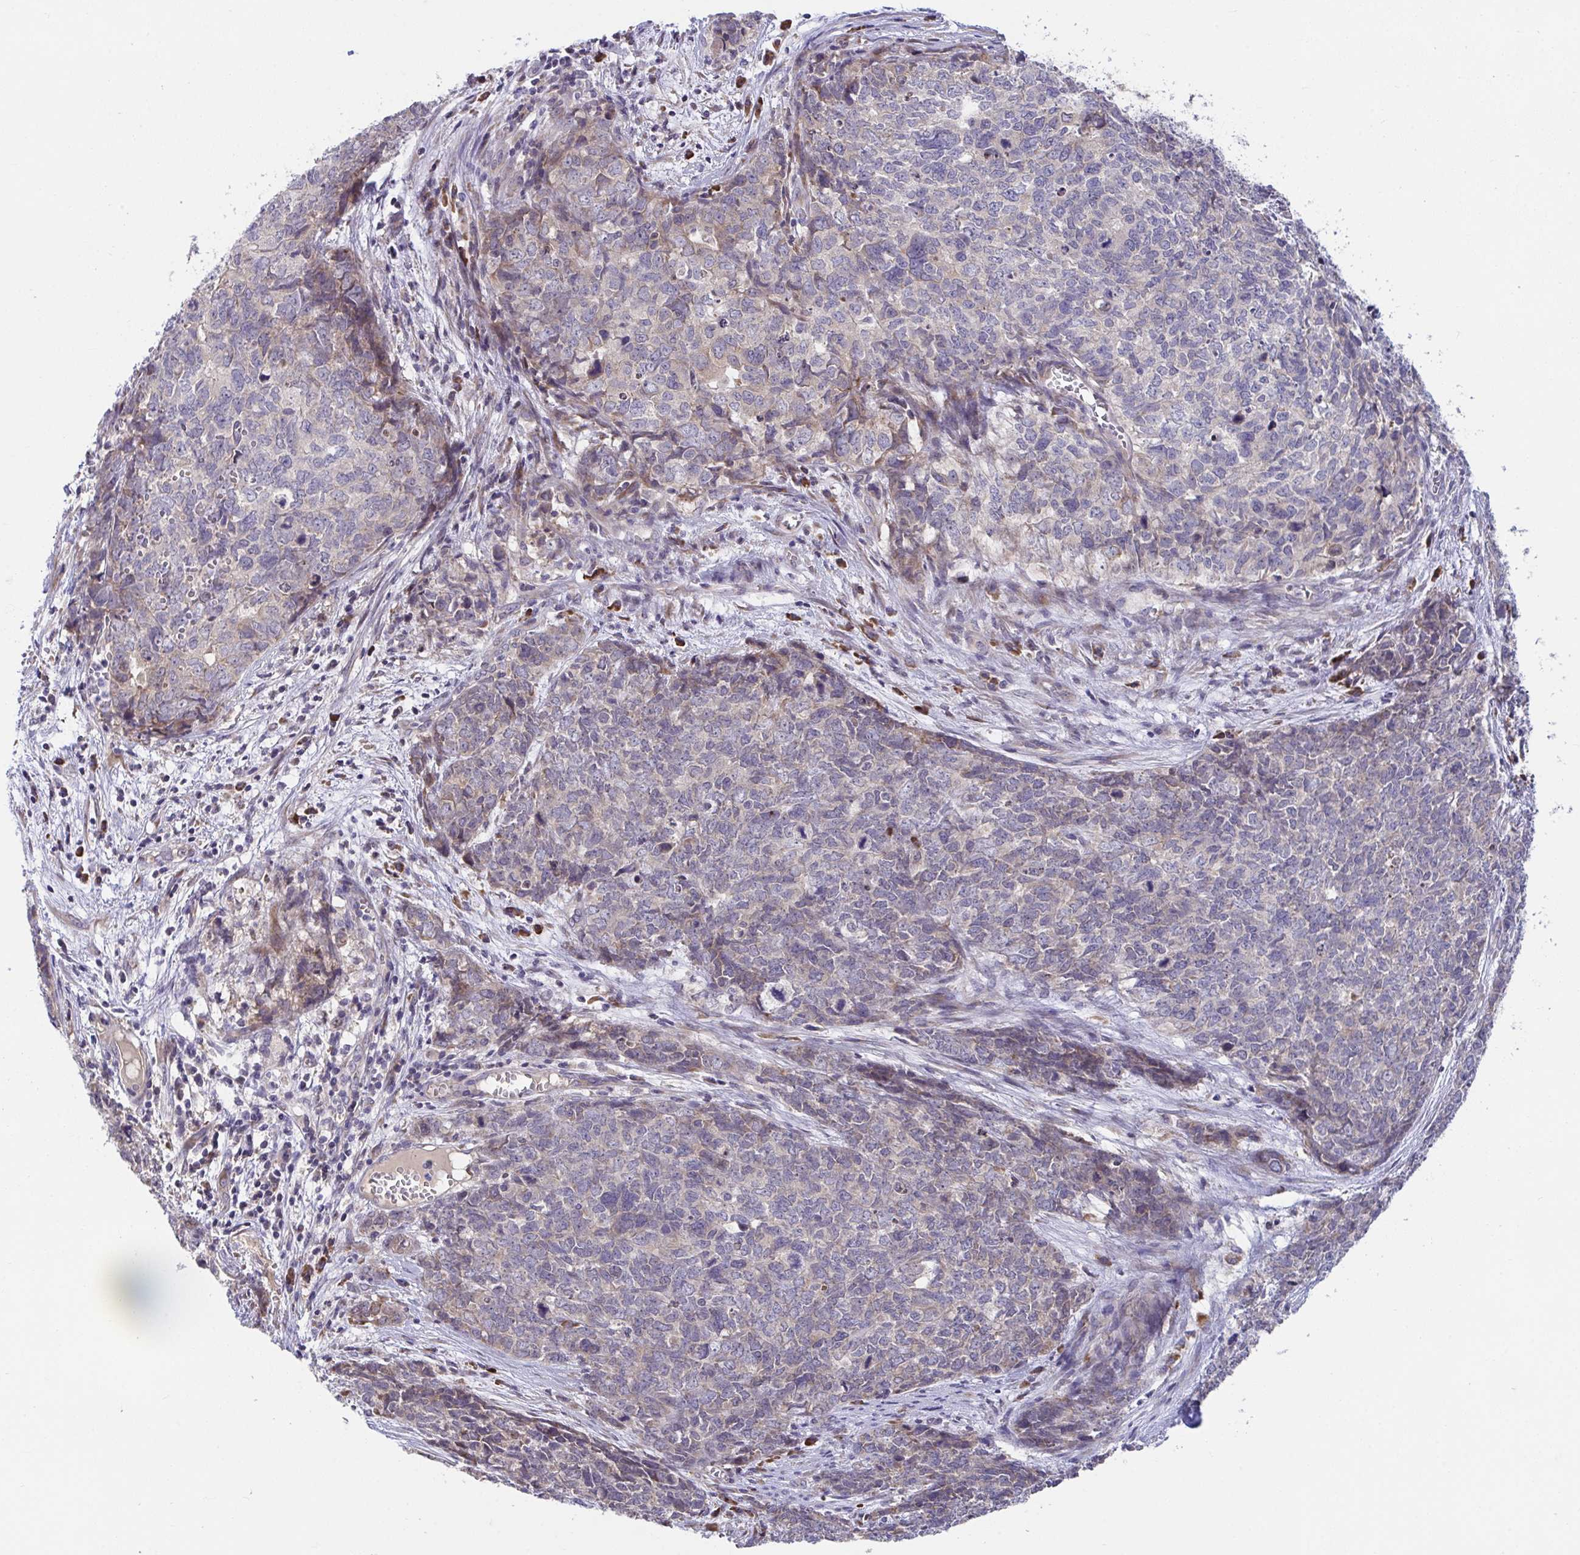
{"staining": {"intensity": "moderate", "quantity": "<25%", "location": "cytoplasmic/membranous"}, "tissue": "cervical cancer", "cell_type": "Tumor cells", "image_type": "cancer", "snomed": [{"axis": "morphology", "description": "Adenocarcinoma, NOS"}, {"axis": "topography", "description": "Cervix"}], "caption": "Immunohistochemical staining of cervical adenocarcinoma exhibits low levels of moderate cytoplasmic/membranous positivity in approximately <25% of tumor cells.", "gene": "SUSD4", "patient": {"sex": "female", "age": 63}}